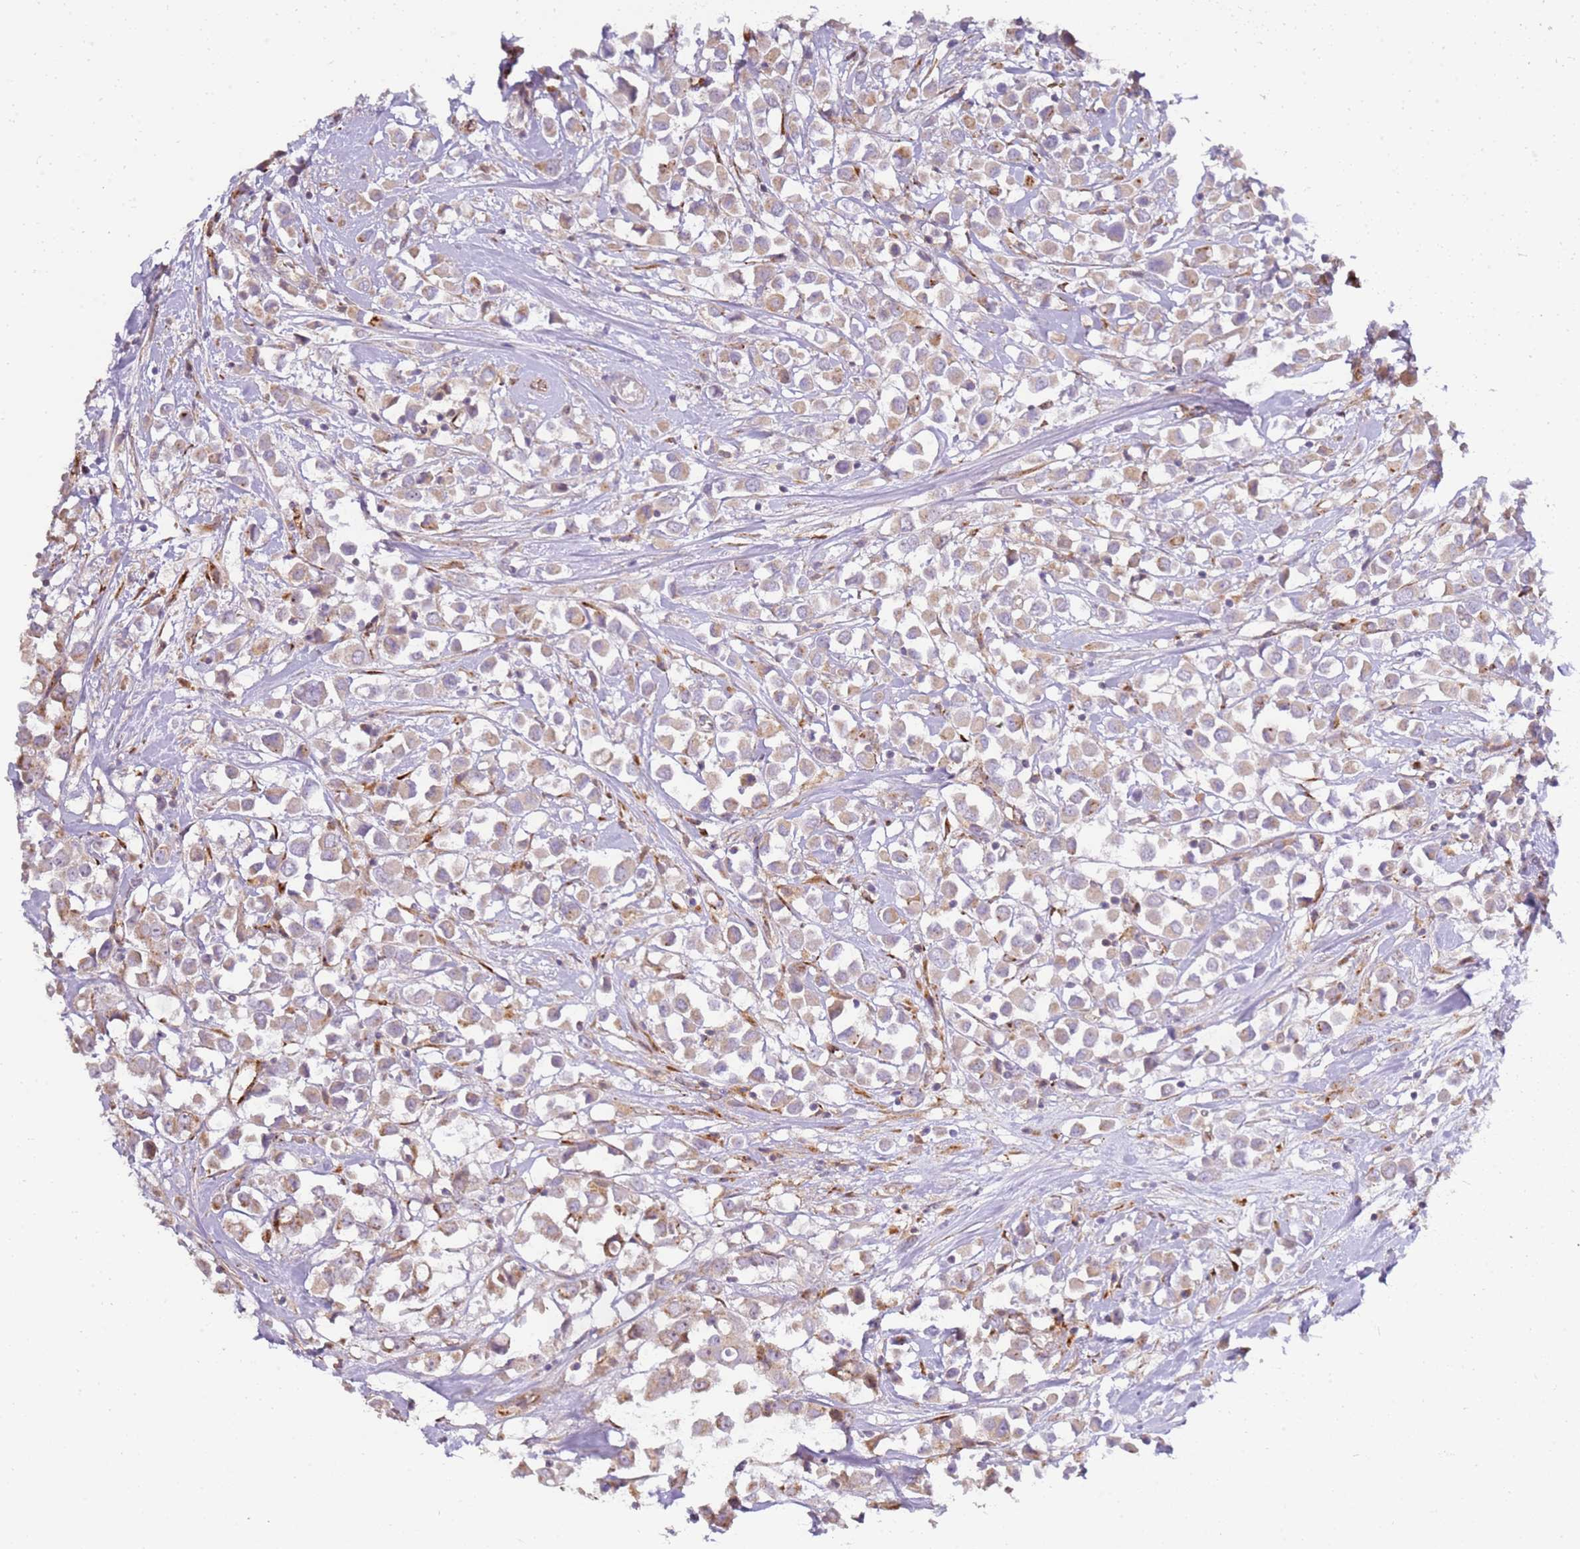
{"staining": {"intensity": "weak", "quantity": "25%-75%", "location": "cytoplasmic/membranous"}, "tissue": "breast cancer", "cell_type": "Tumor cells", "image_type": "cancer", "snomed": [{"axis": "morphology", "description": "Duct carcinoma"}, {"axis": "topography", "description": "Breast"}], "caption": "Breast cancer was stained to show a protein in brown. There is low levels of weak cytoplasmic/membranous expression in approximately 25%-75% of tumor cells.", "gene": "GRAP", "patient": {"sex": "female", "age": 61}}